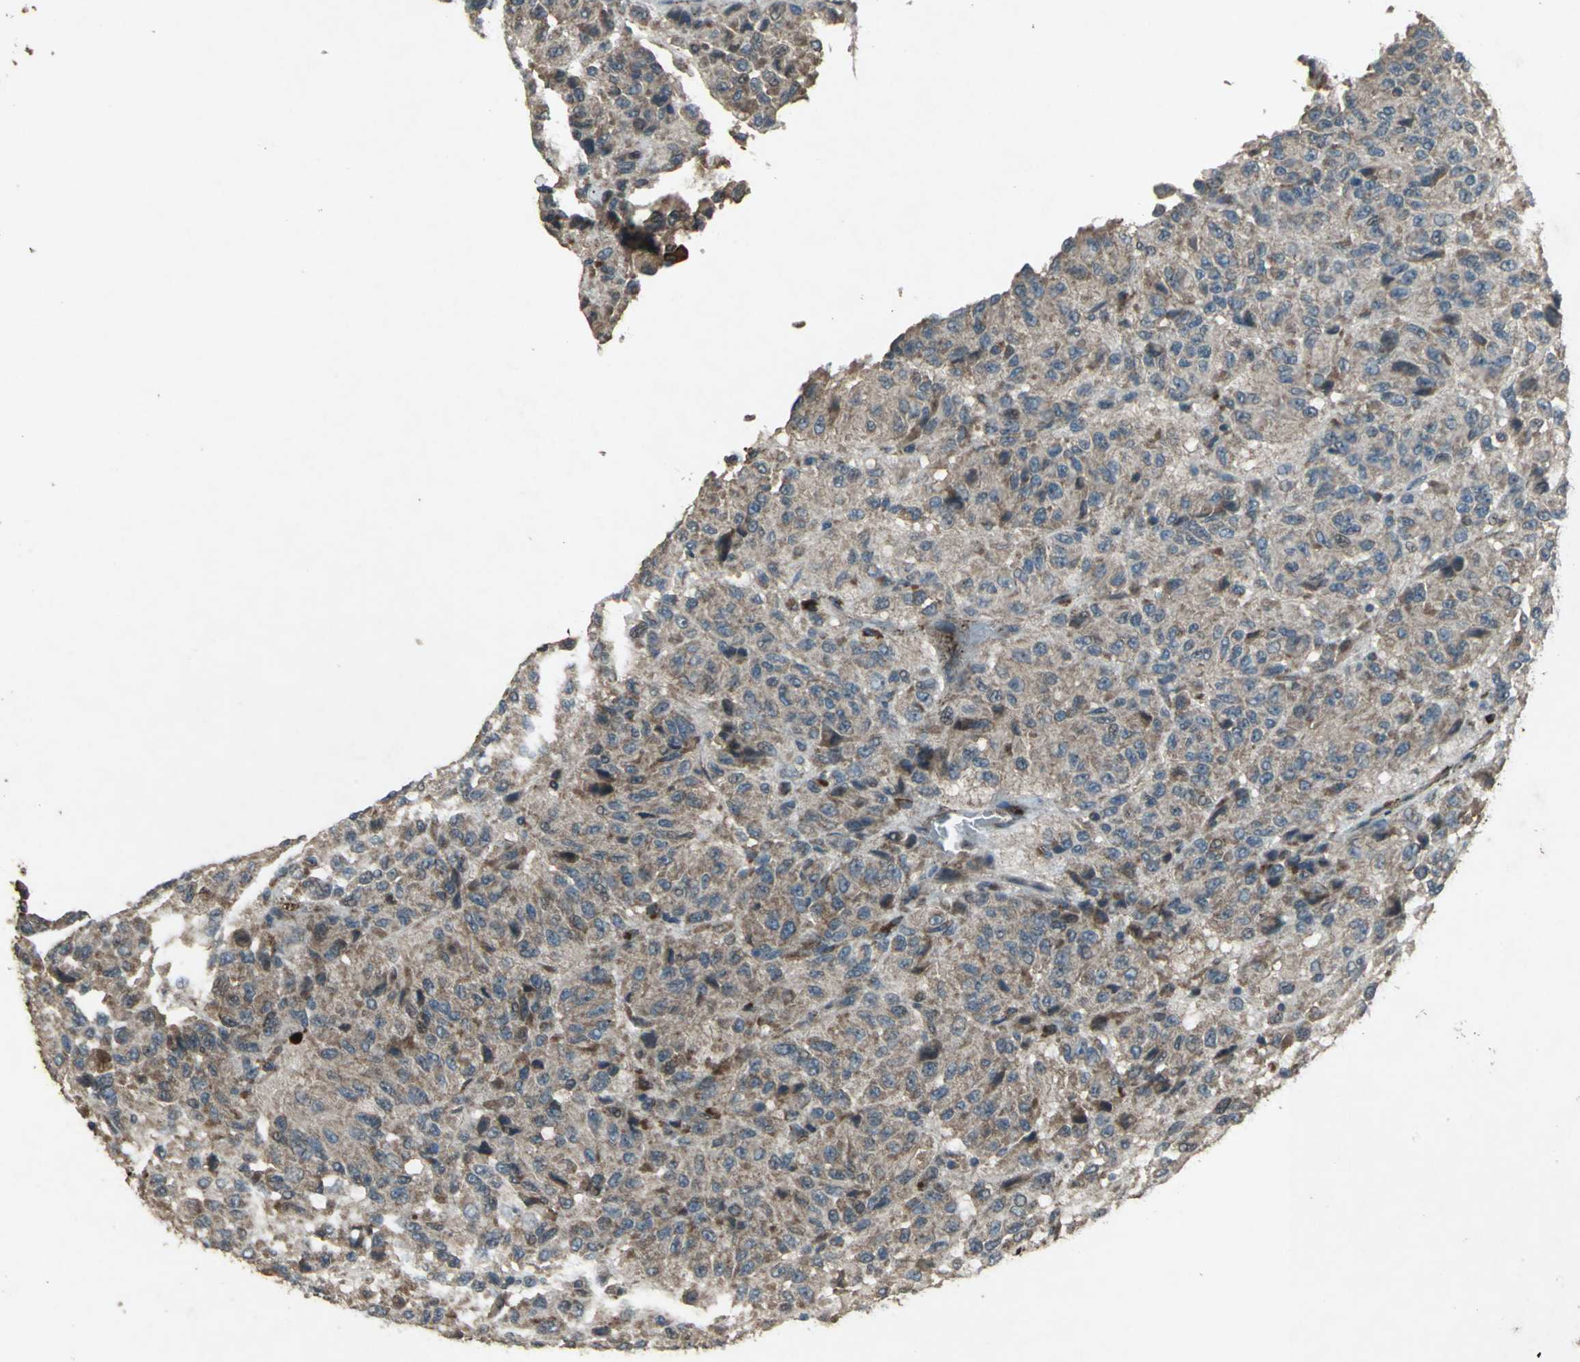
{"staining": {"intensity": "moderate", "quantity": ">75%", "location": "cytoplasmic/membranous"}, "tissue": "melanoma", "cell_type": "Tumor cells", "image_type": "cancer", "snomed": [{"axis": "morphology", "description": "Malignant melanoma, Metastatic site"}, {"axis": "topography", "description": "Lung"}], "caption": "Human melanoma stained with a brown dye demonstrates moderate cytoplasmic/membranous positive staining in about >75% of tumor cells.", "gene": "SEPTIN4", "patient": {"sex": "male", "age": 64}}